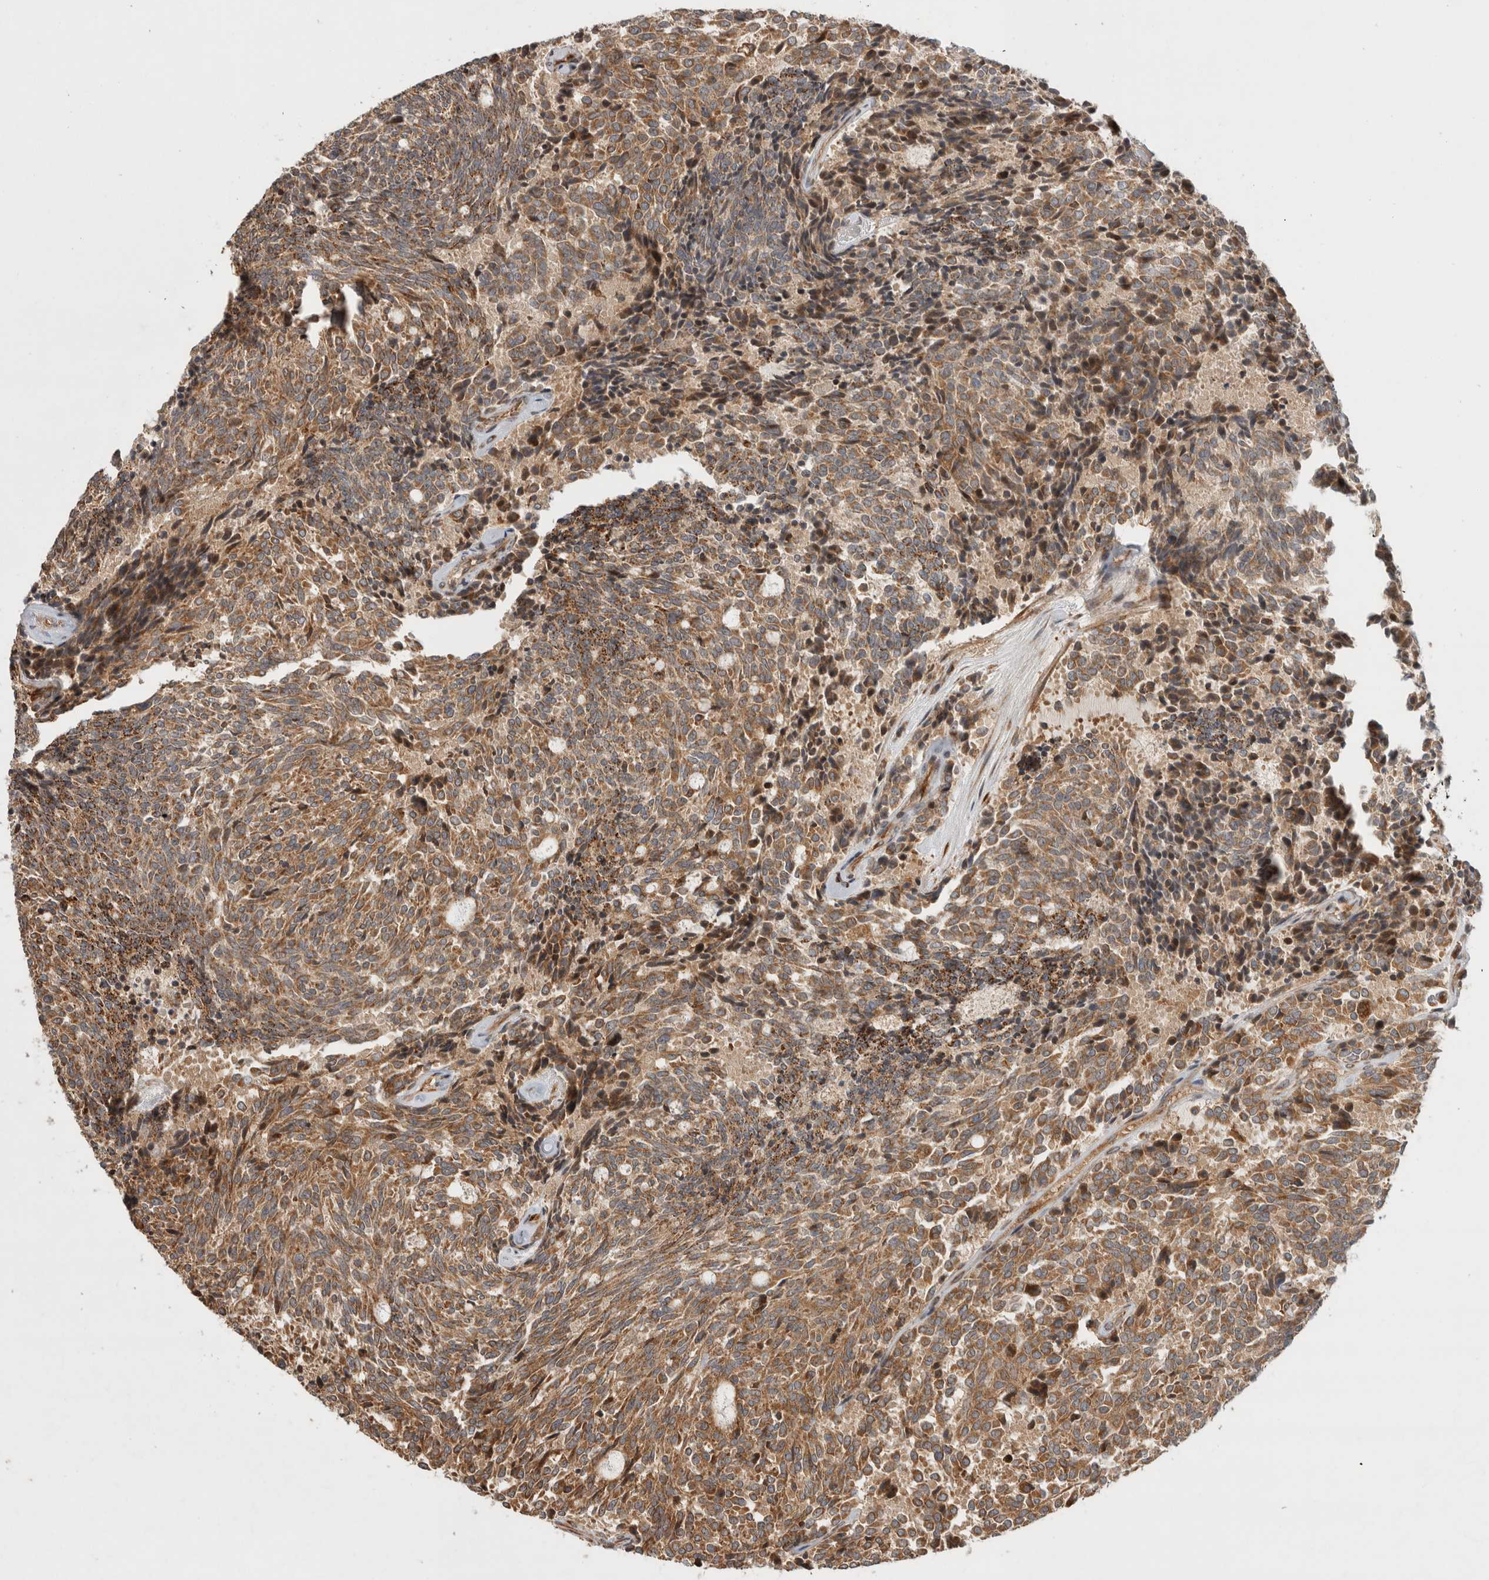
{"staining": {"intensity": "moderate", "quantity": ">75%", "location": "cytoplasmic/membranous"}, "tissue": "carcinoid", "cell_type": "Tumor cells", "image_type": "cancer", "snomed": [{"axis": "morphology", "description": "Carcinoid, malignant, NOS"}, {"axis": "topography", "description": "Pancreas"}], "caption": "Malignant carcinoid was stained to show a protein in brown. There is medium levels of moderate cytoplasmic/membranous expression in approximately >75% of tumor cells.", "gene": "TUBD1", "patient": {"sex": "female", "age": 54}}